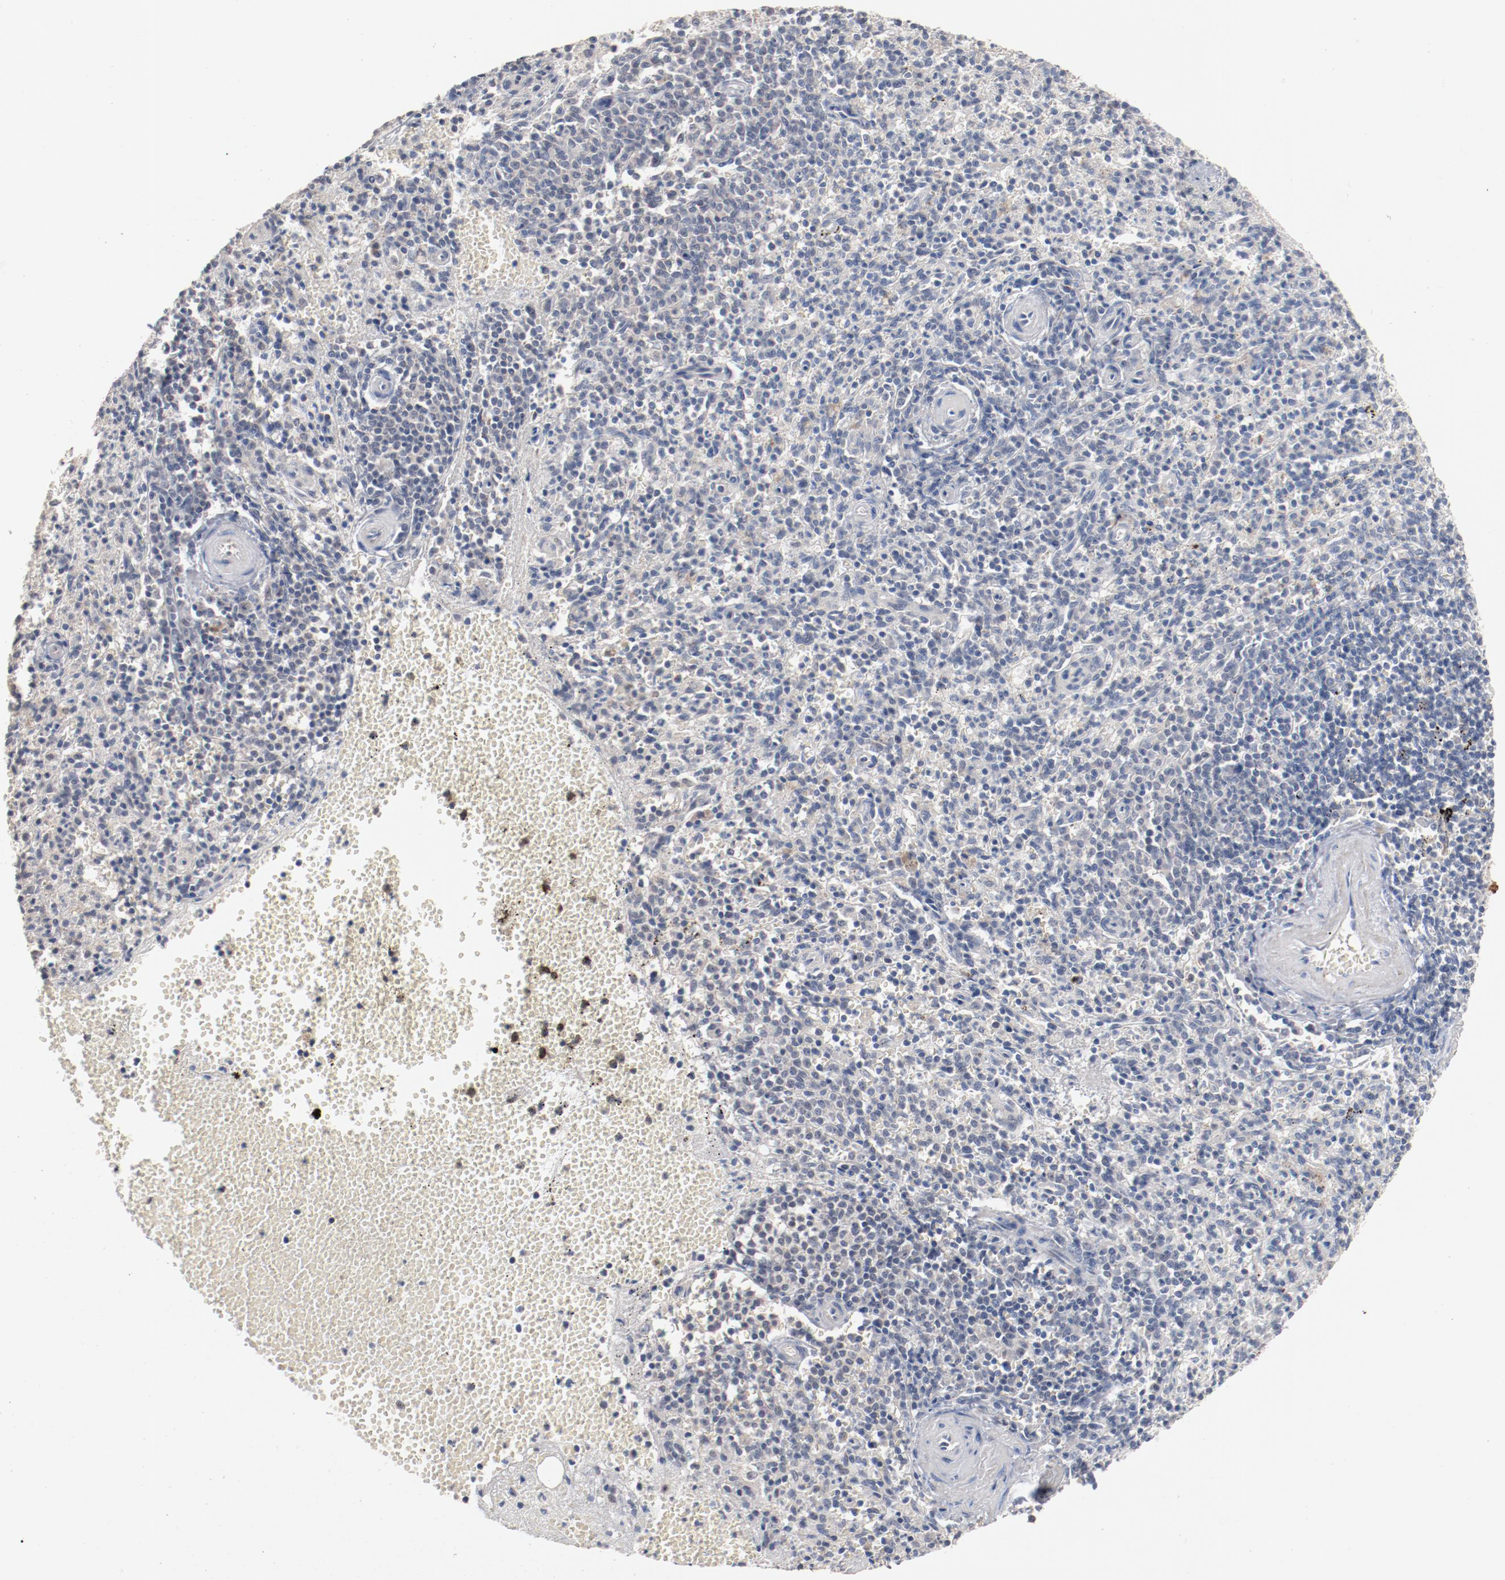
{"staining": {"intensity": "negative", "quantity": "none", "location": "none"}, "tissue": "spleen", "cell_type": "Cells in red pulp", "image_type": "normal", "snomed": [{"axis": "morphology", "description": "Normal tissue, NOS"}, {"axis": "topography", "description": "Spleen"}], "caption": "A high-resolution photomicrograph shows immunohistochemistry (IHC) staining of normal spleen, which reveals no significant positivity in cells in red pulp.", "gene": "ERICH1", "patient": {"sex": "male", "age": 72}}